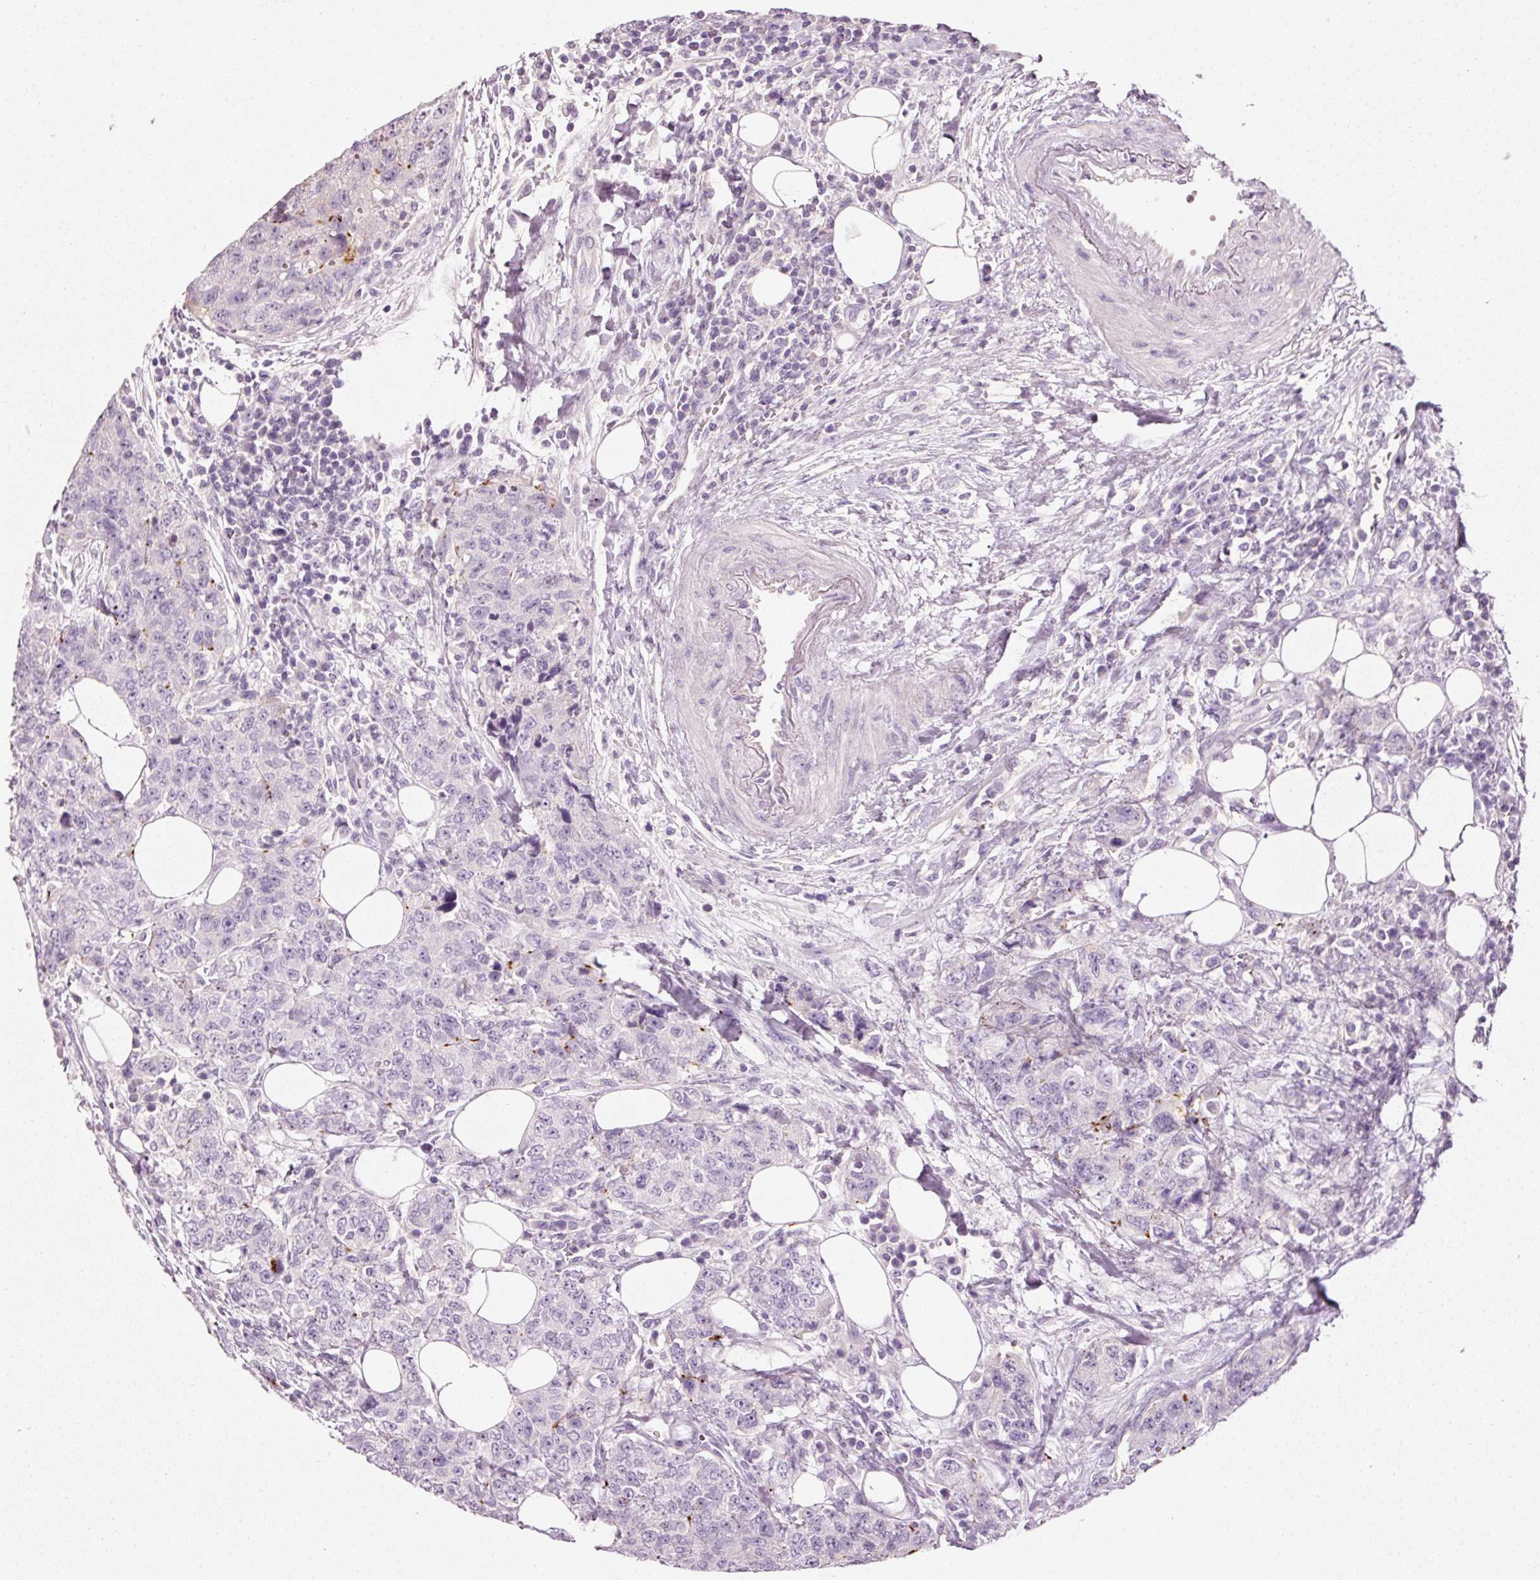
{"staining": {"intensity": "negative", "quantity": "none", "location": "none"}, "tissue": "urothelial cancer", "cell_type": "Tumor cells", "image_type": "cancer", "snomed": [{"axis": "morphology", "description": "Urothelial carcinoma, High grade"}, {"axis": "topography", "description": "Urinary bladder"}], "caption": "Tumor cells are negative for brown protein staining in high-grade urothelial carcinoma.", "gene": "MUC5AC", "patient": {"sex": "female", "age": 78}}